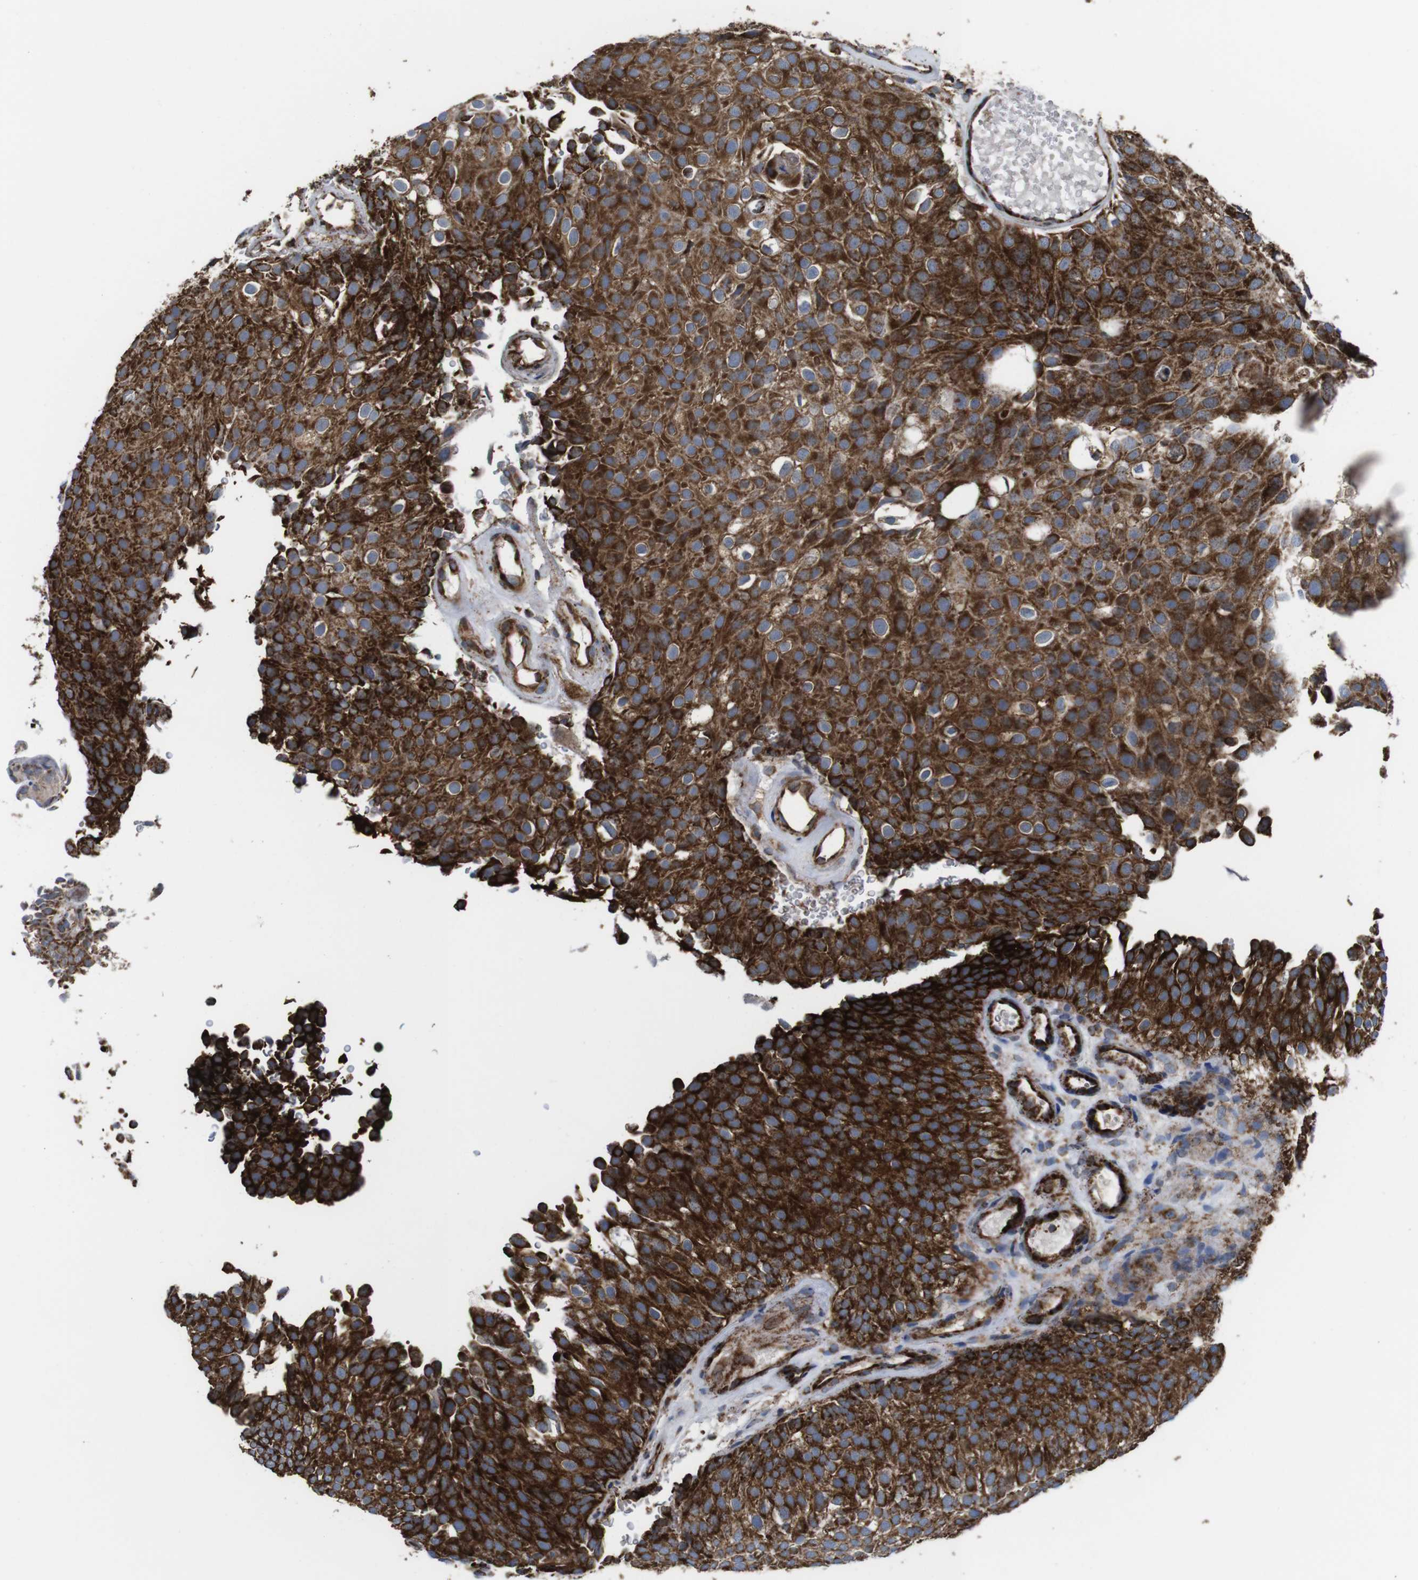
{"staining": {"intensity": "strong", "quantity": ">75%", "location": "cytoplasmic/membranous"}, "tissue": "urothelial cancer", "cell_type": "Tumor cells", "image_type": "cancer", "snomed": [{"axis": "morphology", "description": "Urothelial carcinoma, Low grade"}, {"axis": "topography", "description": "Urinary bladder"}], "caption": "Immunohistochemical staining of human urothelial carcinoma (low-grade) displays high levels of strong cytoplasmic/membranous expression in approximately >75% of tumor cells. (DAB (3,3'-diaminobenzidine) IHC, brown staining for protein, blue staining for nuclei).", "gene": "HK1", "patient": {"sex": "male", "age": 78}}